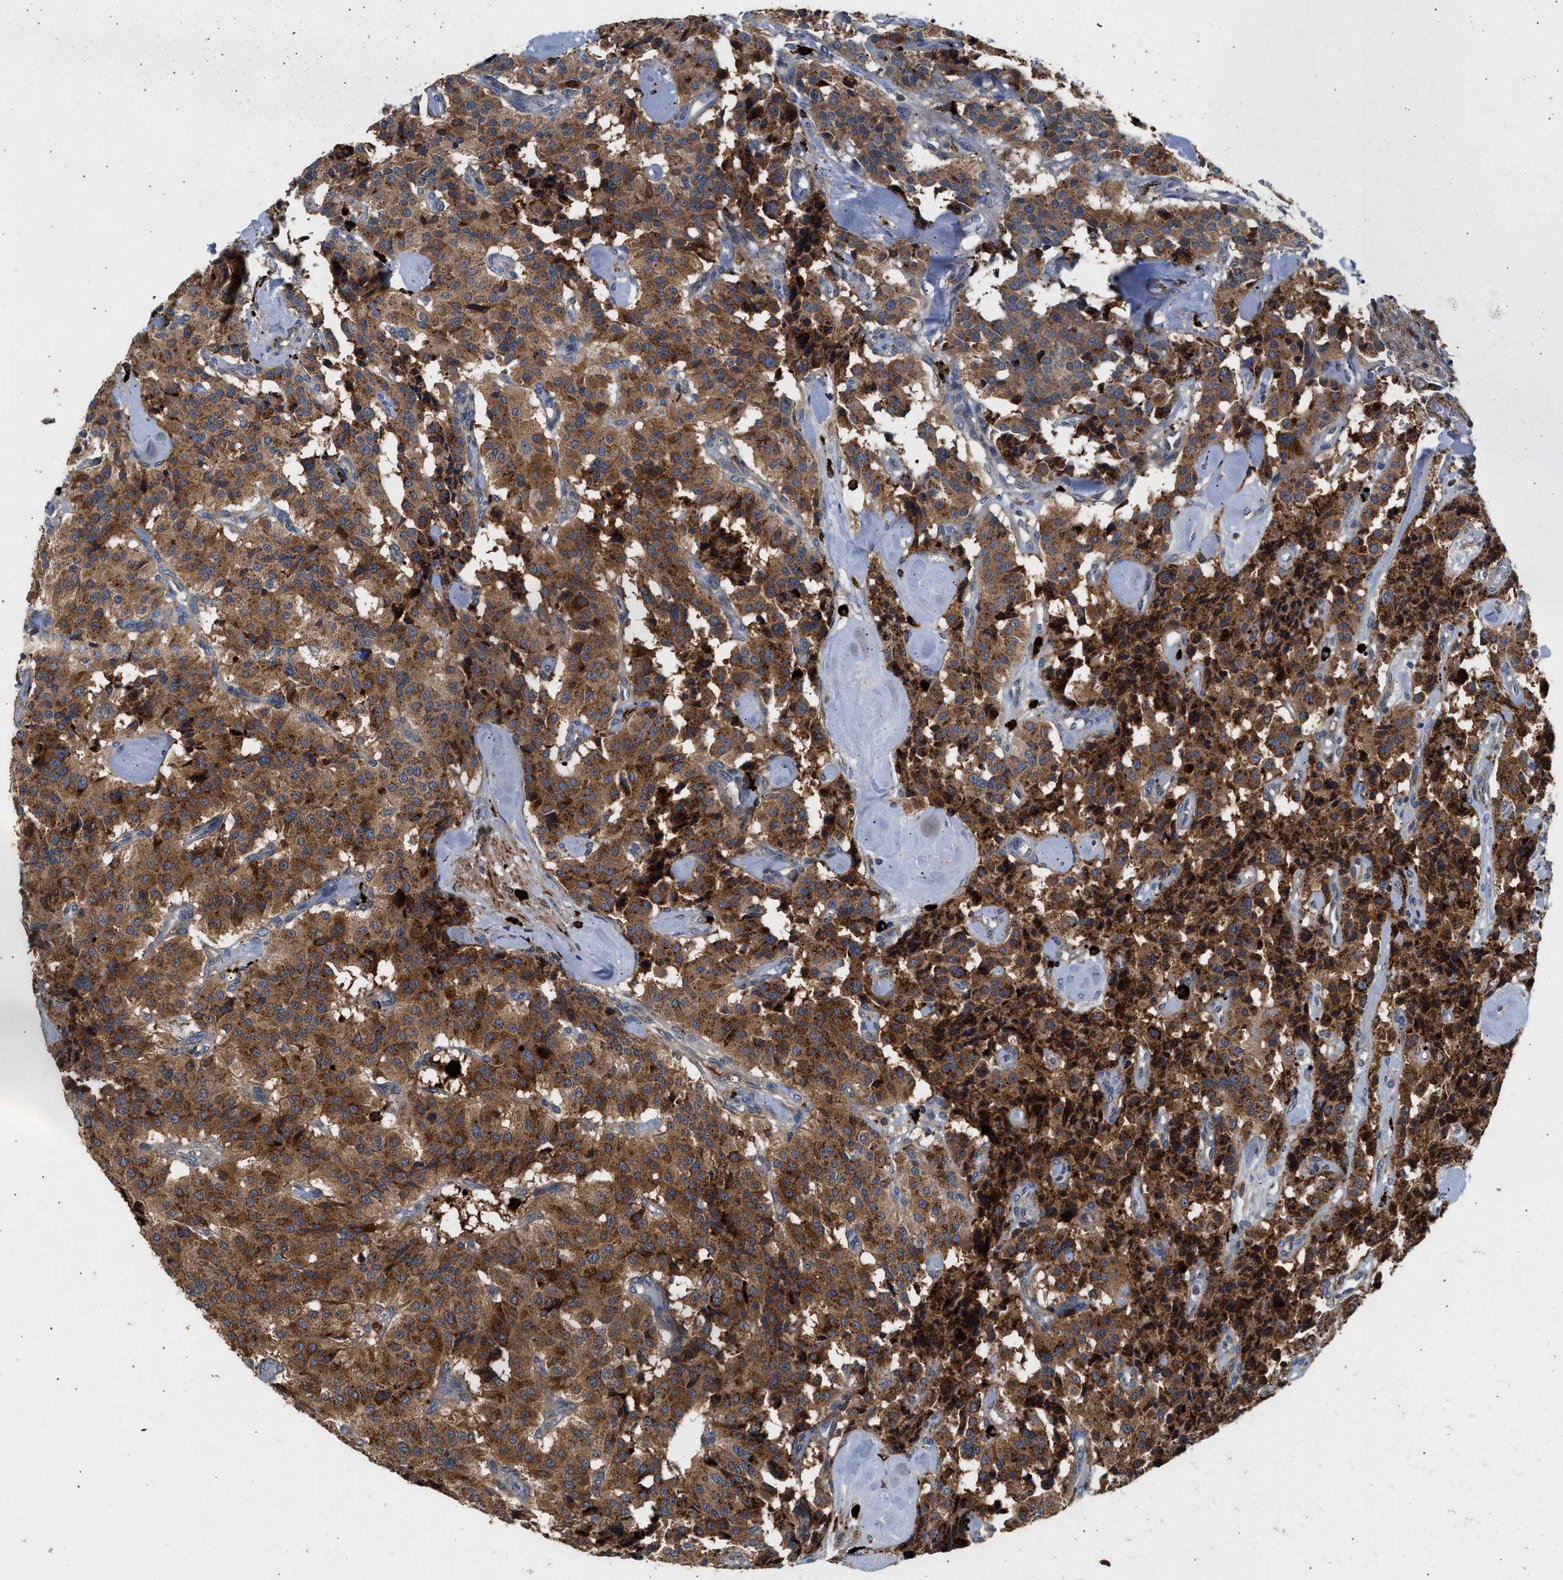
{"staining": {"intensity": "strong", "quantity": ">75%", "location": "cytoplasmic/membranous"}, "tissue": "carcinoid", "cell_type": "Tumor cells", "image_type": "cancer", "snomed": [{"axis": "morphology", "description": "Carcinoid, malignant, NOS"}, {"axis": "topography", "description": "Lung"}], "caption": "About >75% of tumor cells in human carcinoid (malignant) exhibit strong cytoplasmic/membranous protein expression as visualized by brown immunohistochemical staining.", "gene": "AMZ1", "patient": {"sex": "male", "age": 30}}